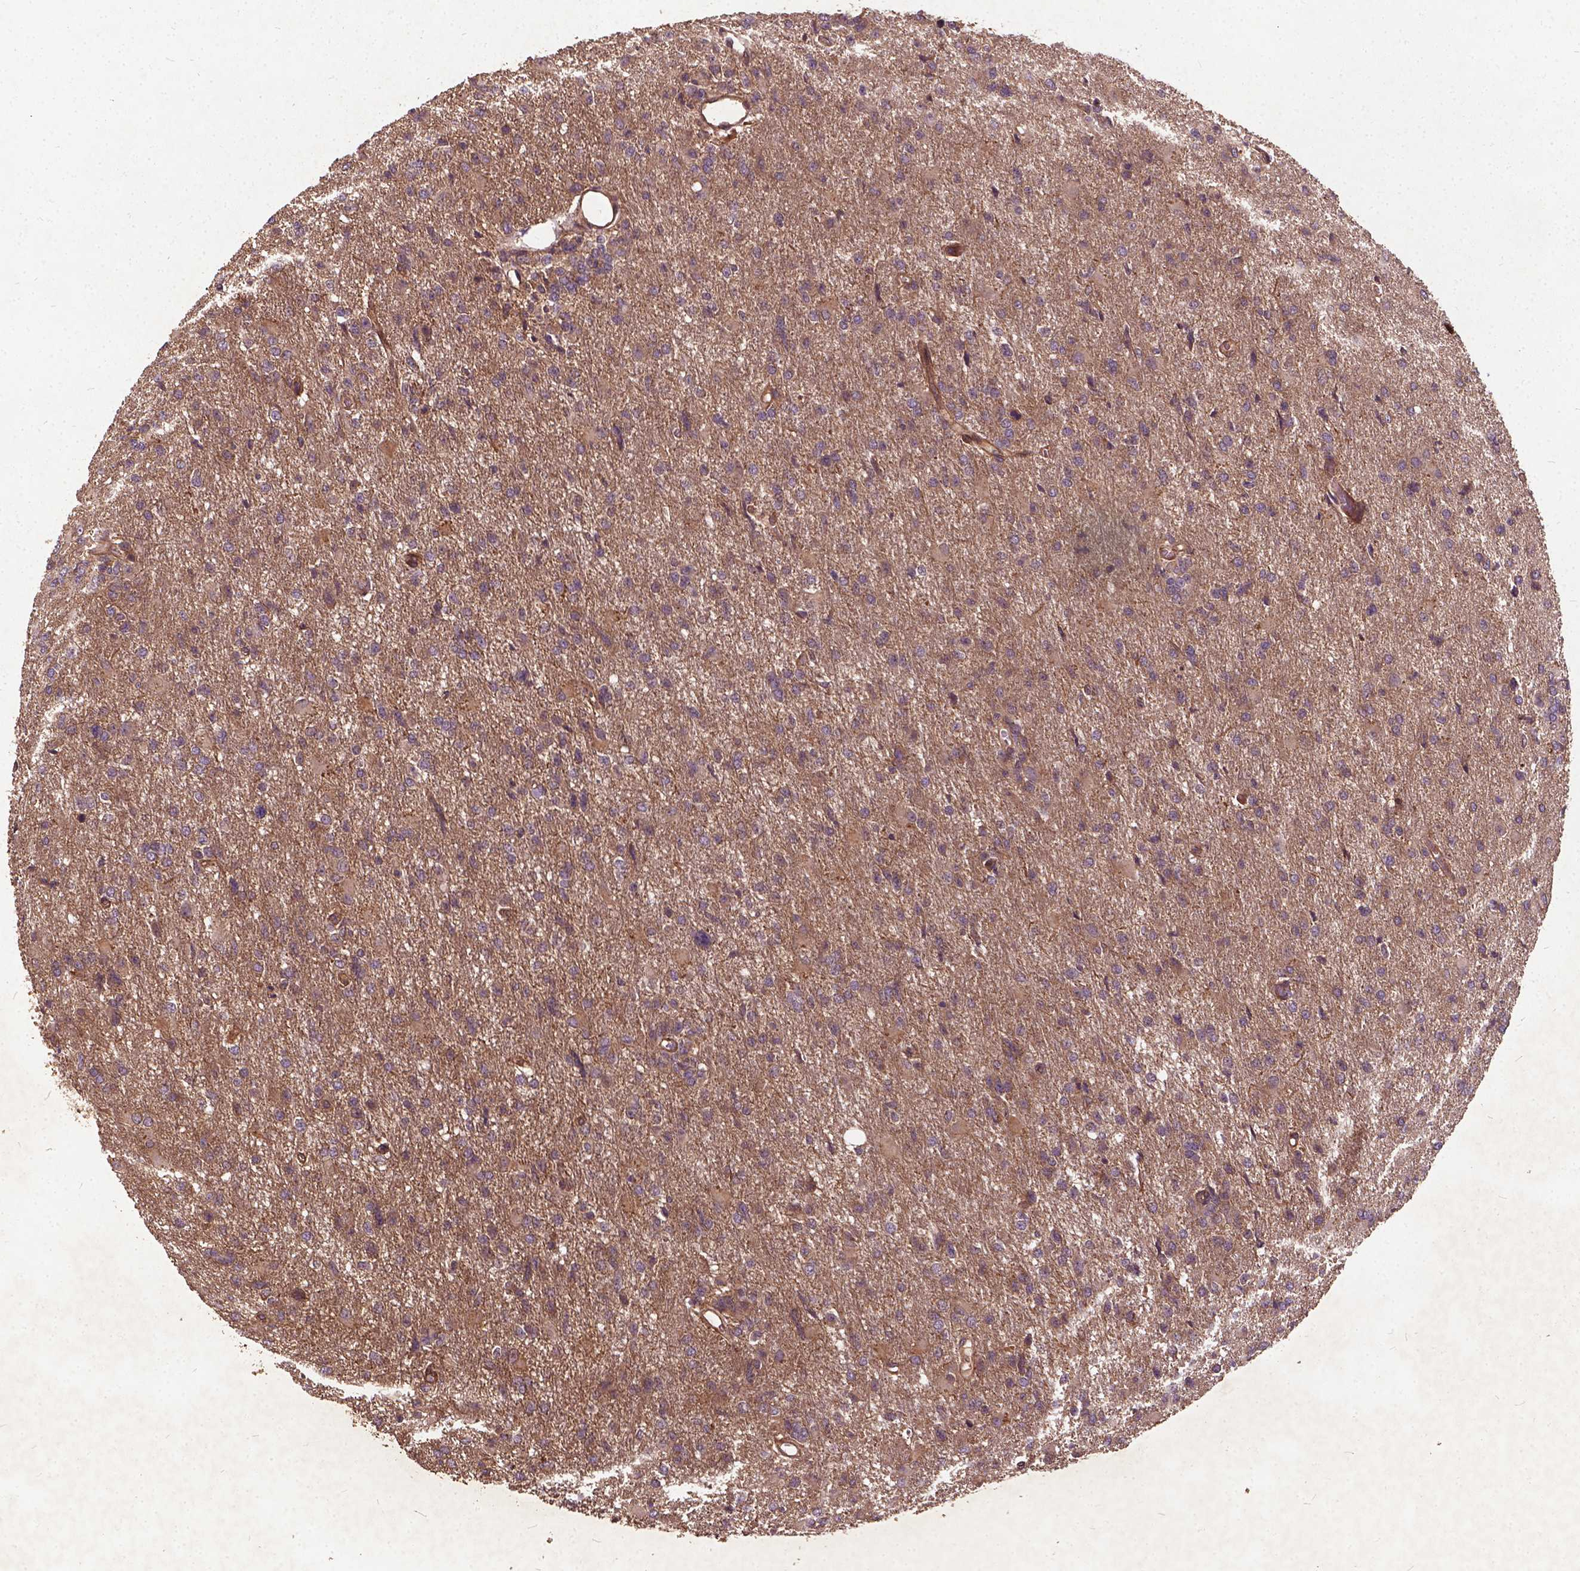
{"staining": {"intensity": "weak", "quantity": ">75%", "location": "cytoplasmic/membranous"}, "tissue": "glioma", "cell_type": "Tumor cells", "image_type": "cancer", "snomed": [{"axis": "morphology", "description": "Glioma, malignant, High grade"}, {"axis": "topography", "description": "Brain"}], "caption": "Immunohistochemical staining of human glioma reveals low levels of weak cytoplasmic/membranous positivity in approximately >75% of tumor cells. The staining is performed using DAB (3,3'-diaminobenzidine) brown chromogen to label protein expression. The nuclei are counter-stained blue using hematoxylin.", "gene": "UBXN2A", "patient": {"sex": "male", "age": 68}}